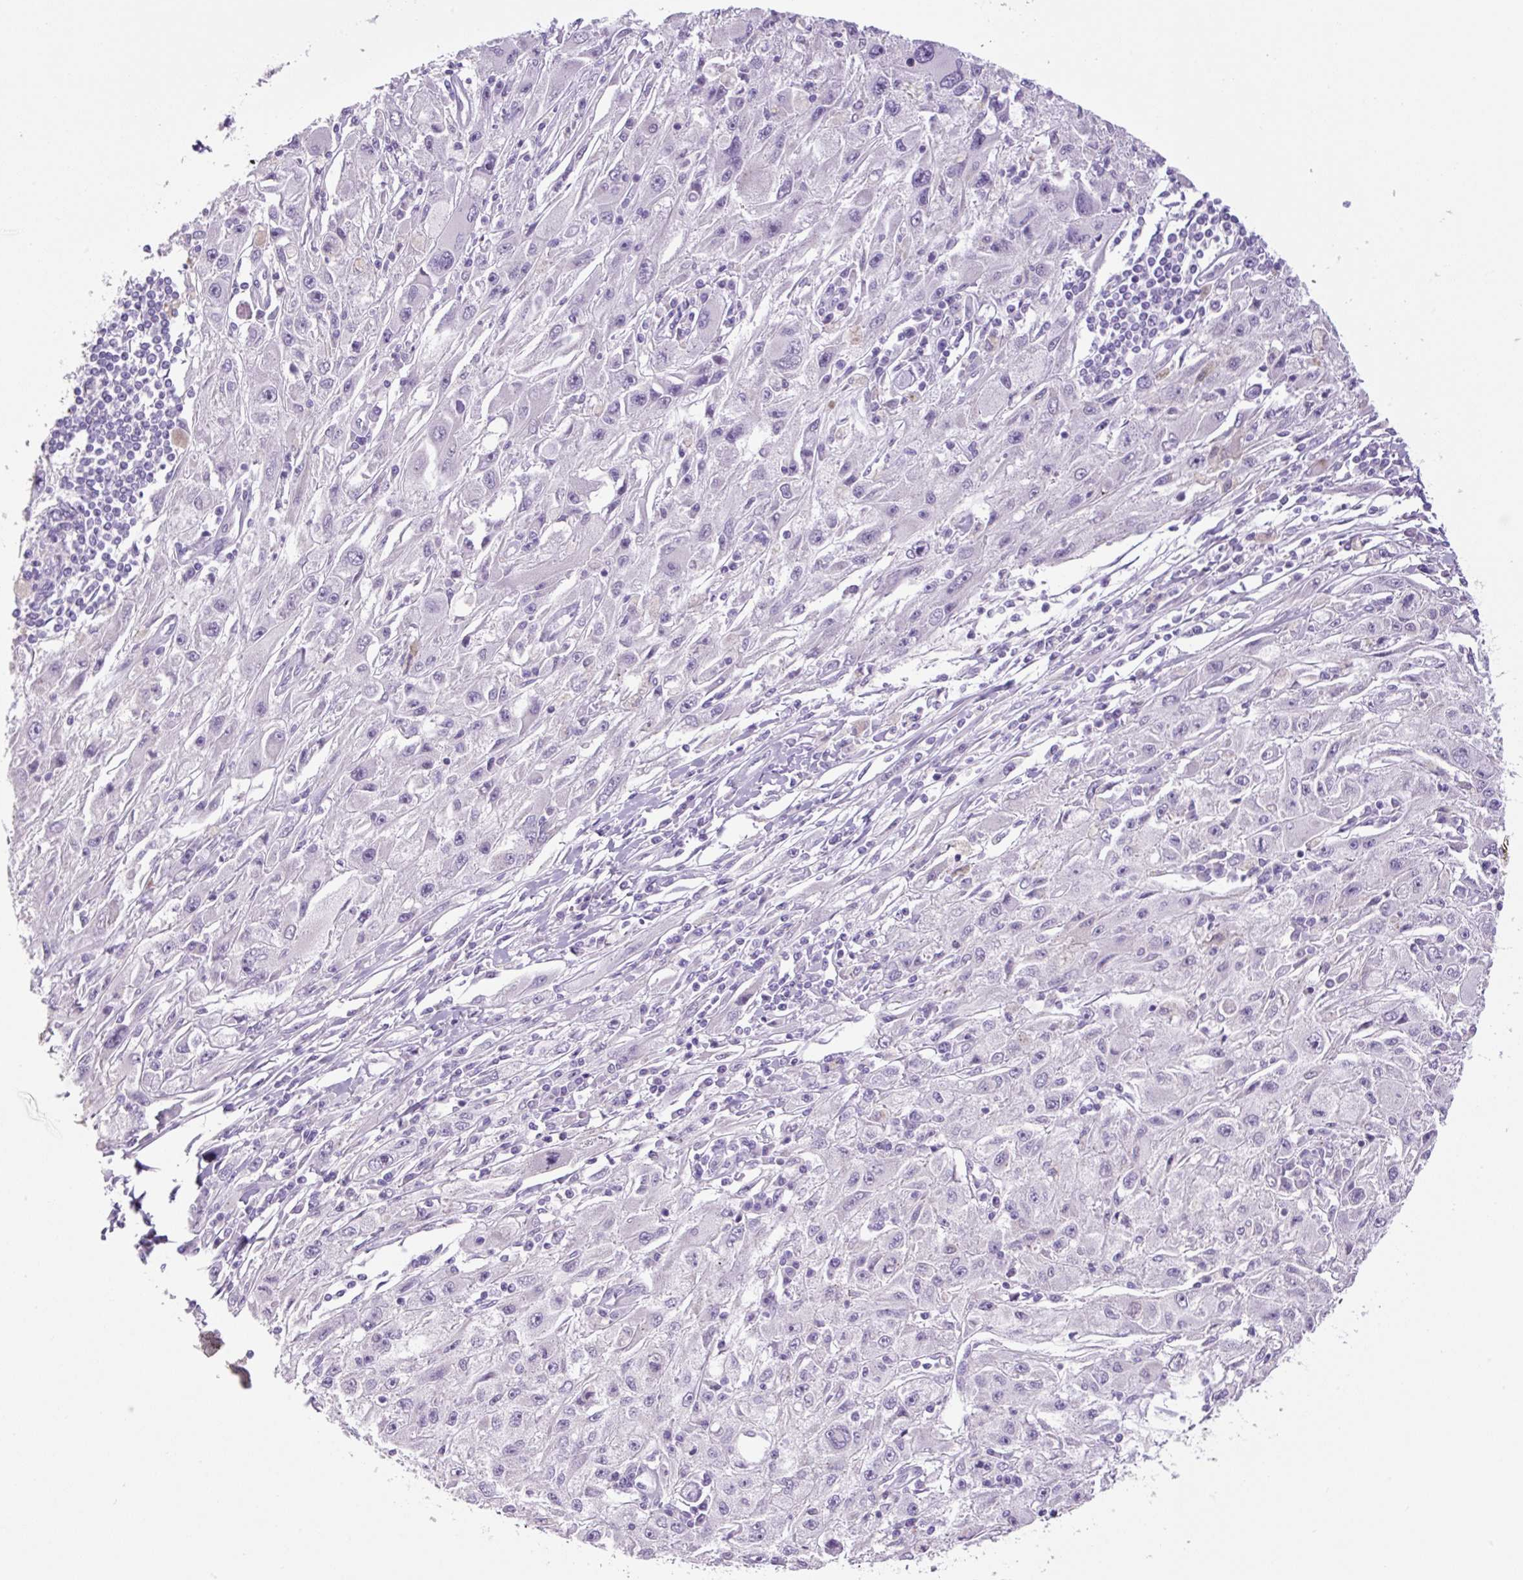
{"staining": {"intensity": "negative", "quantity": "none", "location": "none"}, "tissue": "melanoma", "cell_type": "Tumor cells", "image_type": "cancer", "snomed": [{"axis": "morphology", "description": "Malignant melanoma, Metastatic site"}, {"axis": "topography", "description": "Skin"}], "caption": "Malignant melanoma (metastatic site) was stained to show a protein in brown. There is no significant staining in tumor cells. (DAB immunohistochemistry (IHC), high magnification).", "gene": "CHGA", "patient": {"sex": "male", "age": 53}}